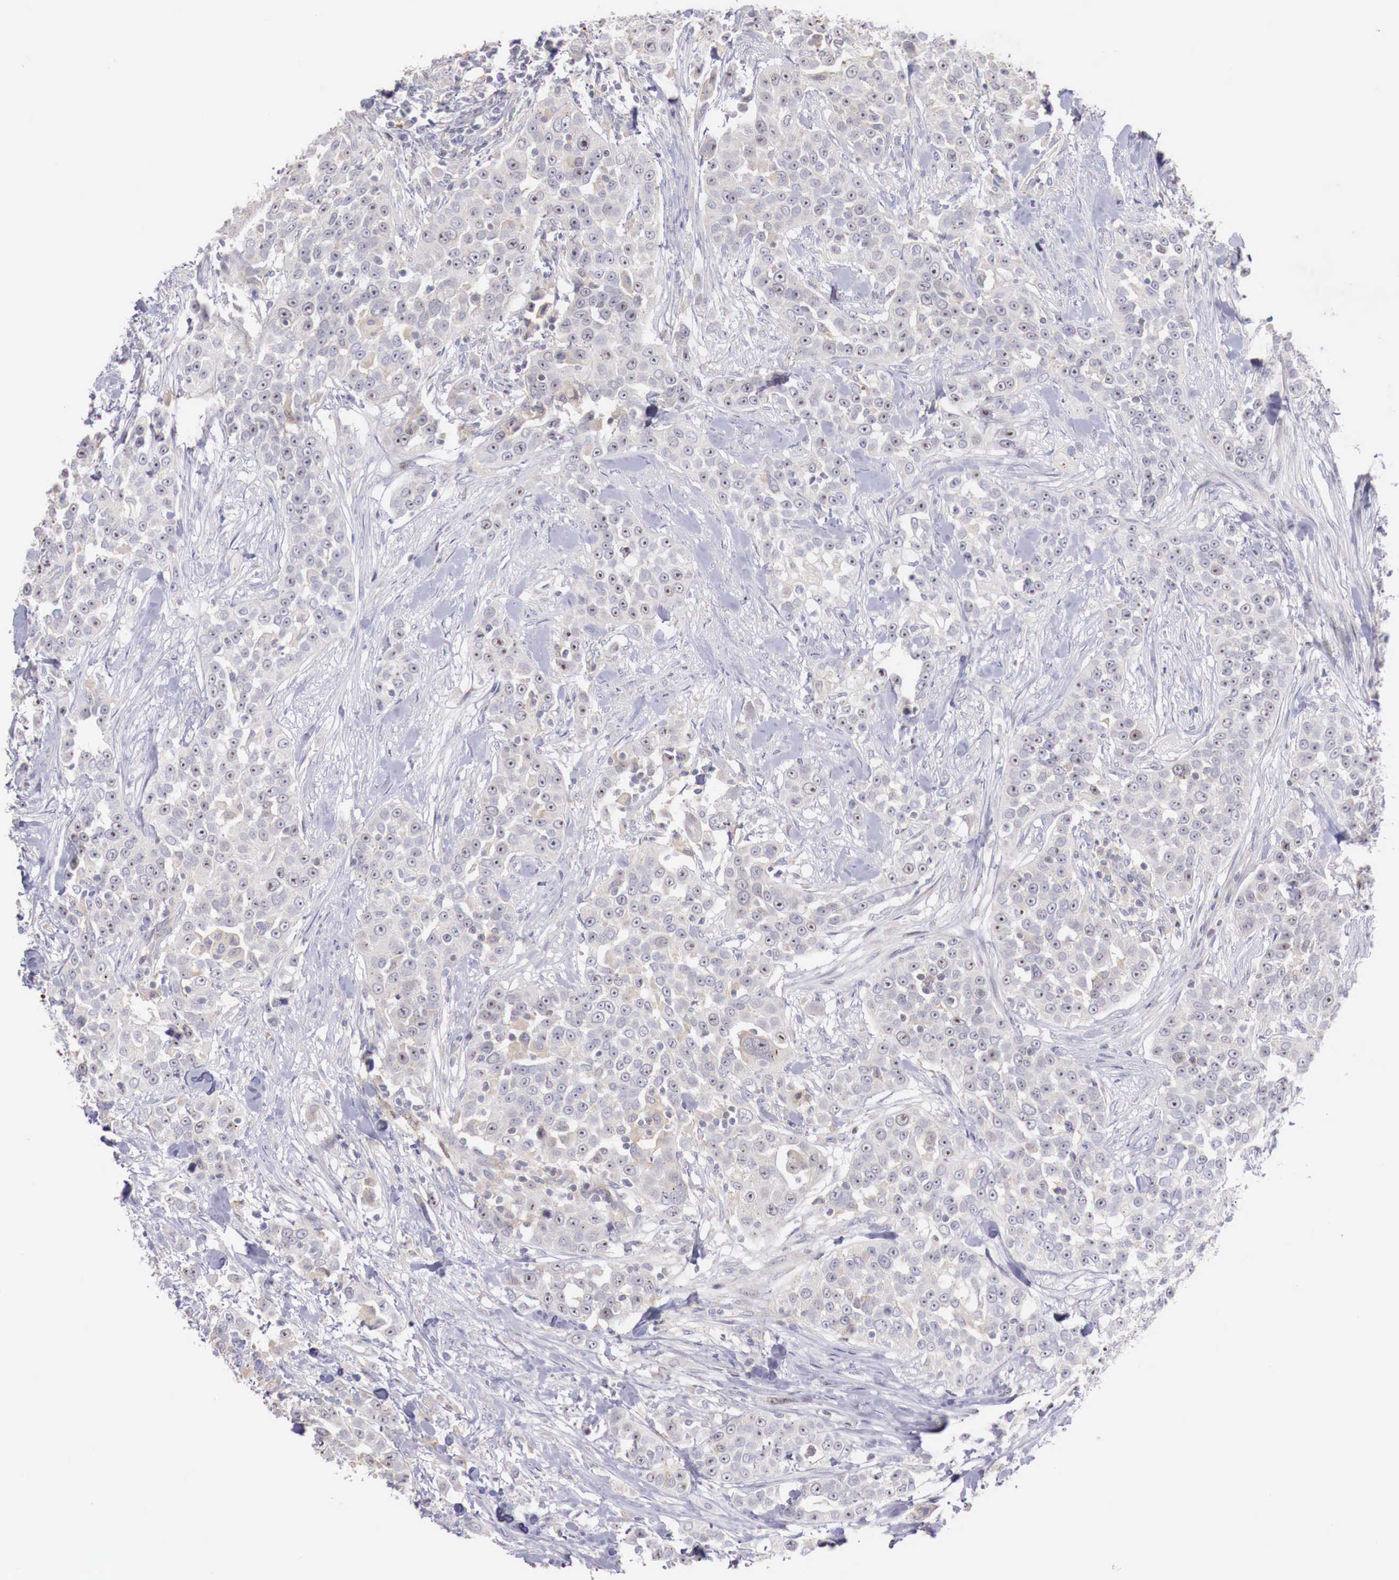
{"staining": {"intensity": "negative", "quantity": "none", "location": "none"}, "tissue": "urothelial cancer", "cell_type": "Tumor cells", "image_type": "cancer", "snomed": [{"axis": "morphology", "description": "Urothelial carcinoma, High grade"}, {"axis": "topography", "description": "Urinary bladder"}], "caption": "An IHC histopathology image of urothelial cancer is shown. There is no staining in tumor cells of urothelial cancer. (DAB immunohistochemistry visualized using brightfield microscopy, high magnification).", "gene": "CLCN5", "patient": {"sex": "female", "age": 80}}